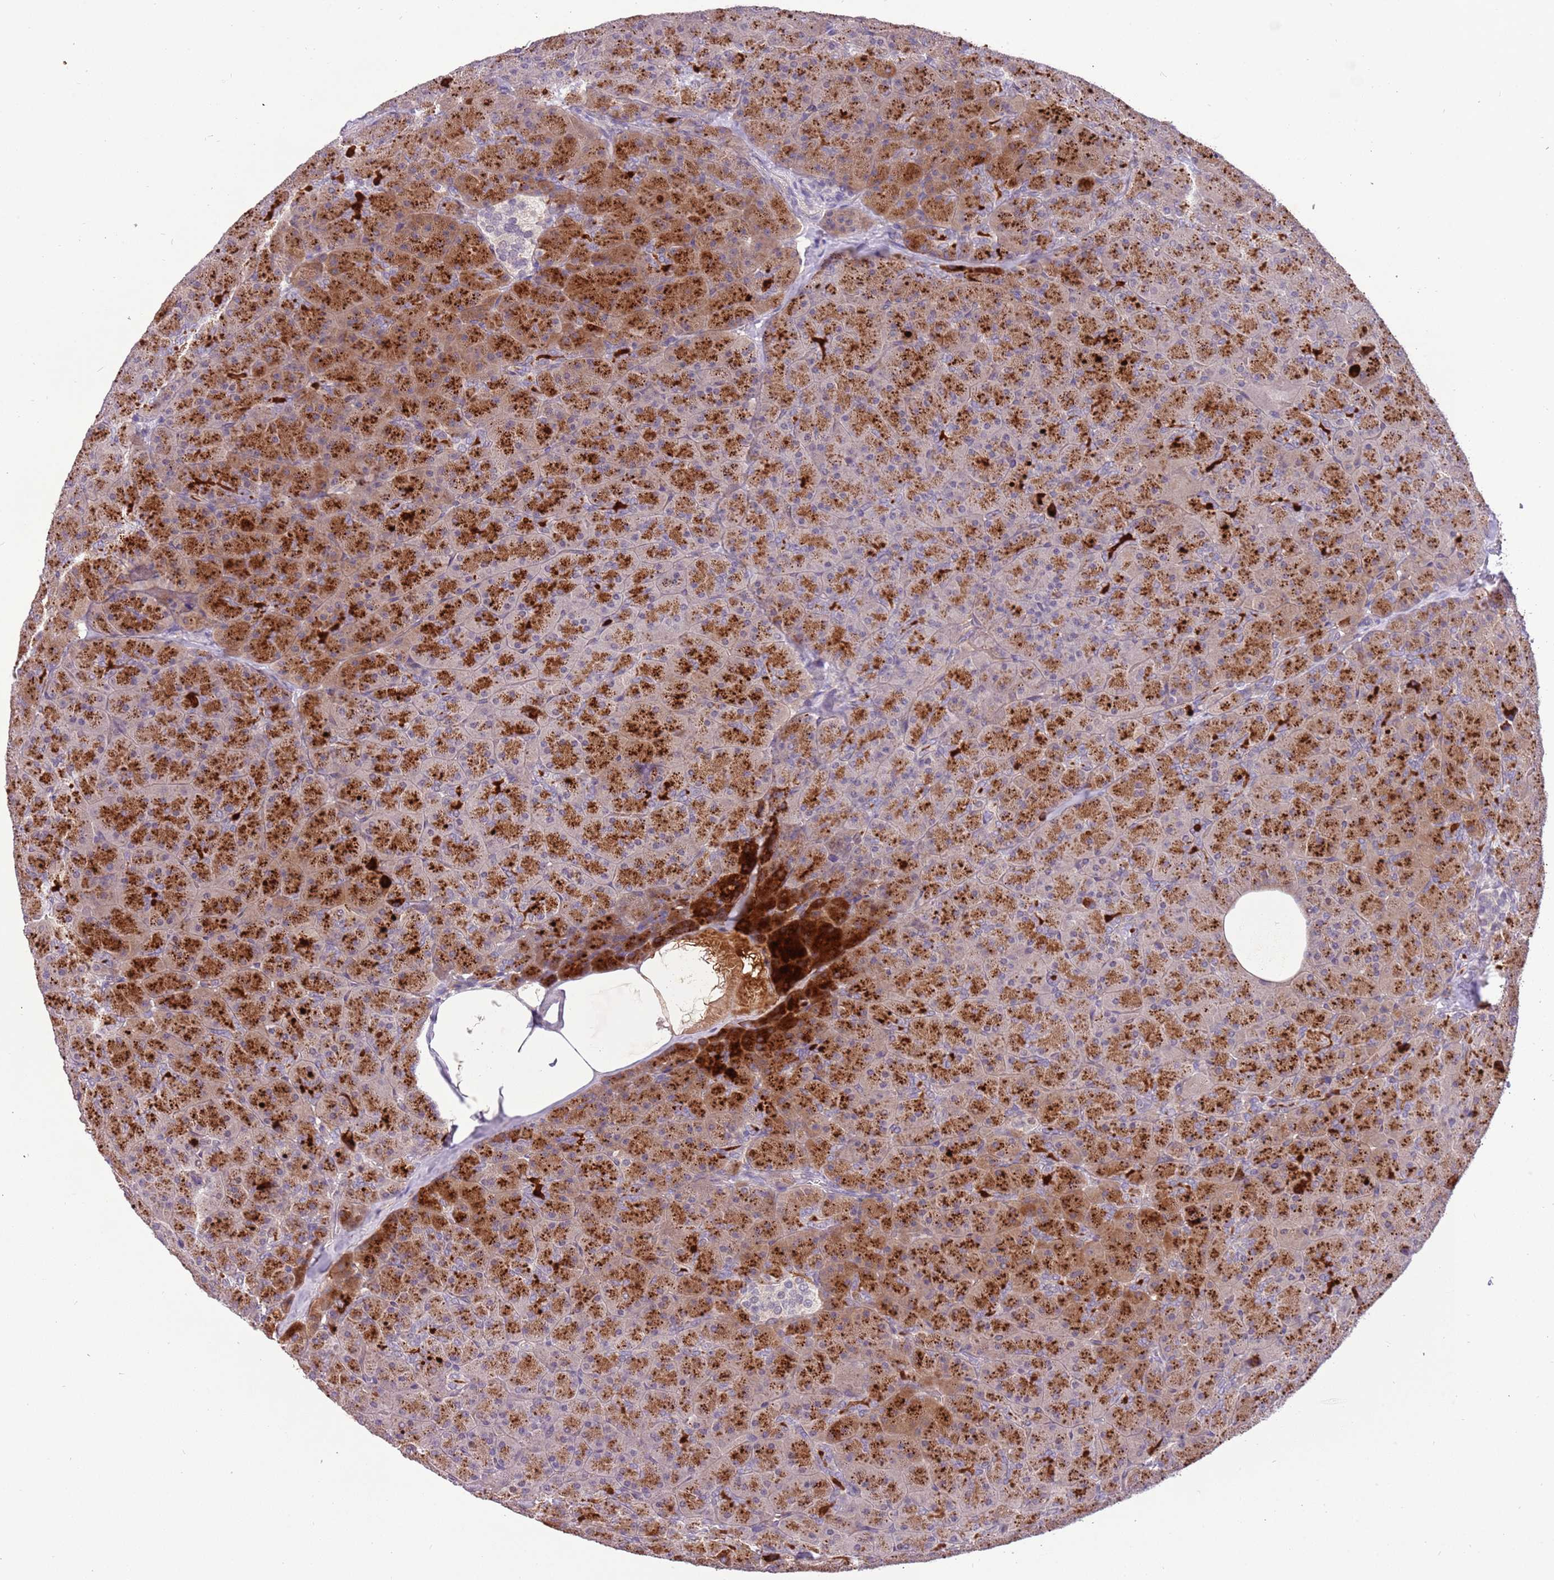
{"staining": {"intensity": "strong", "quantity": ">75%", "location": "cytoplasmic/membranous"}, "tissue": "pancreas", "cell_type": "Exocrine glandular cells", "image_type": "normal", "snomed": [{"axis": "morphology", "description": "Normal tissue, NOS"}, {"axis": "topography", "description": "Pancreas"}], "caption": "Exocrine glandular cells reveal high levels of strong cytoplasmic/membranous staining in approximately >75% of cells in benign human pancreas.", "gene": "MAGEF1", "patient": {"sex": "male", "age": 36}}